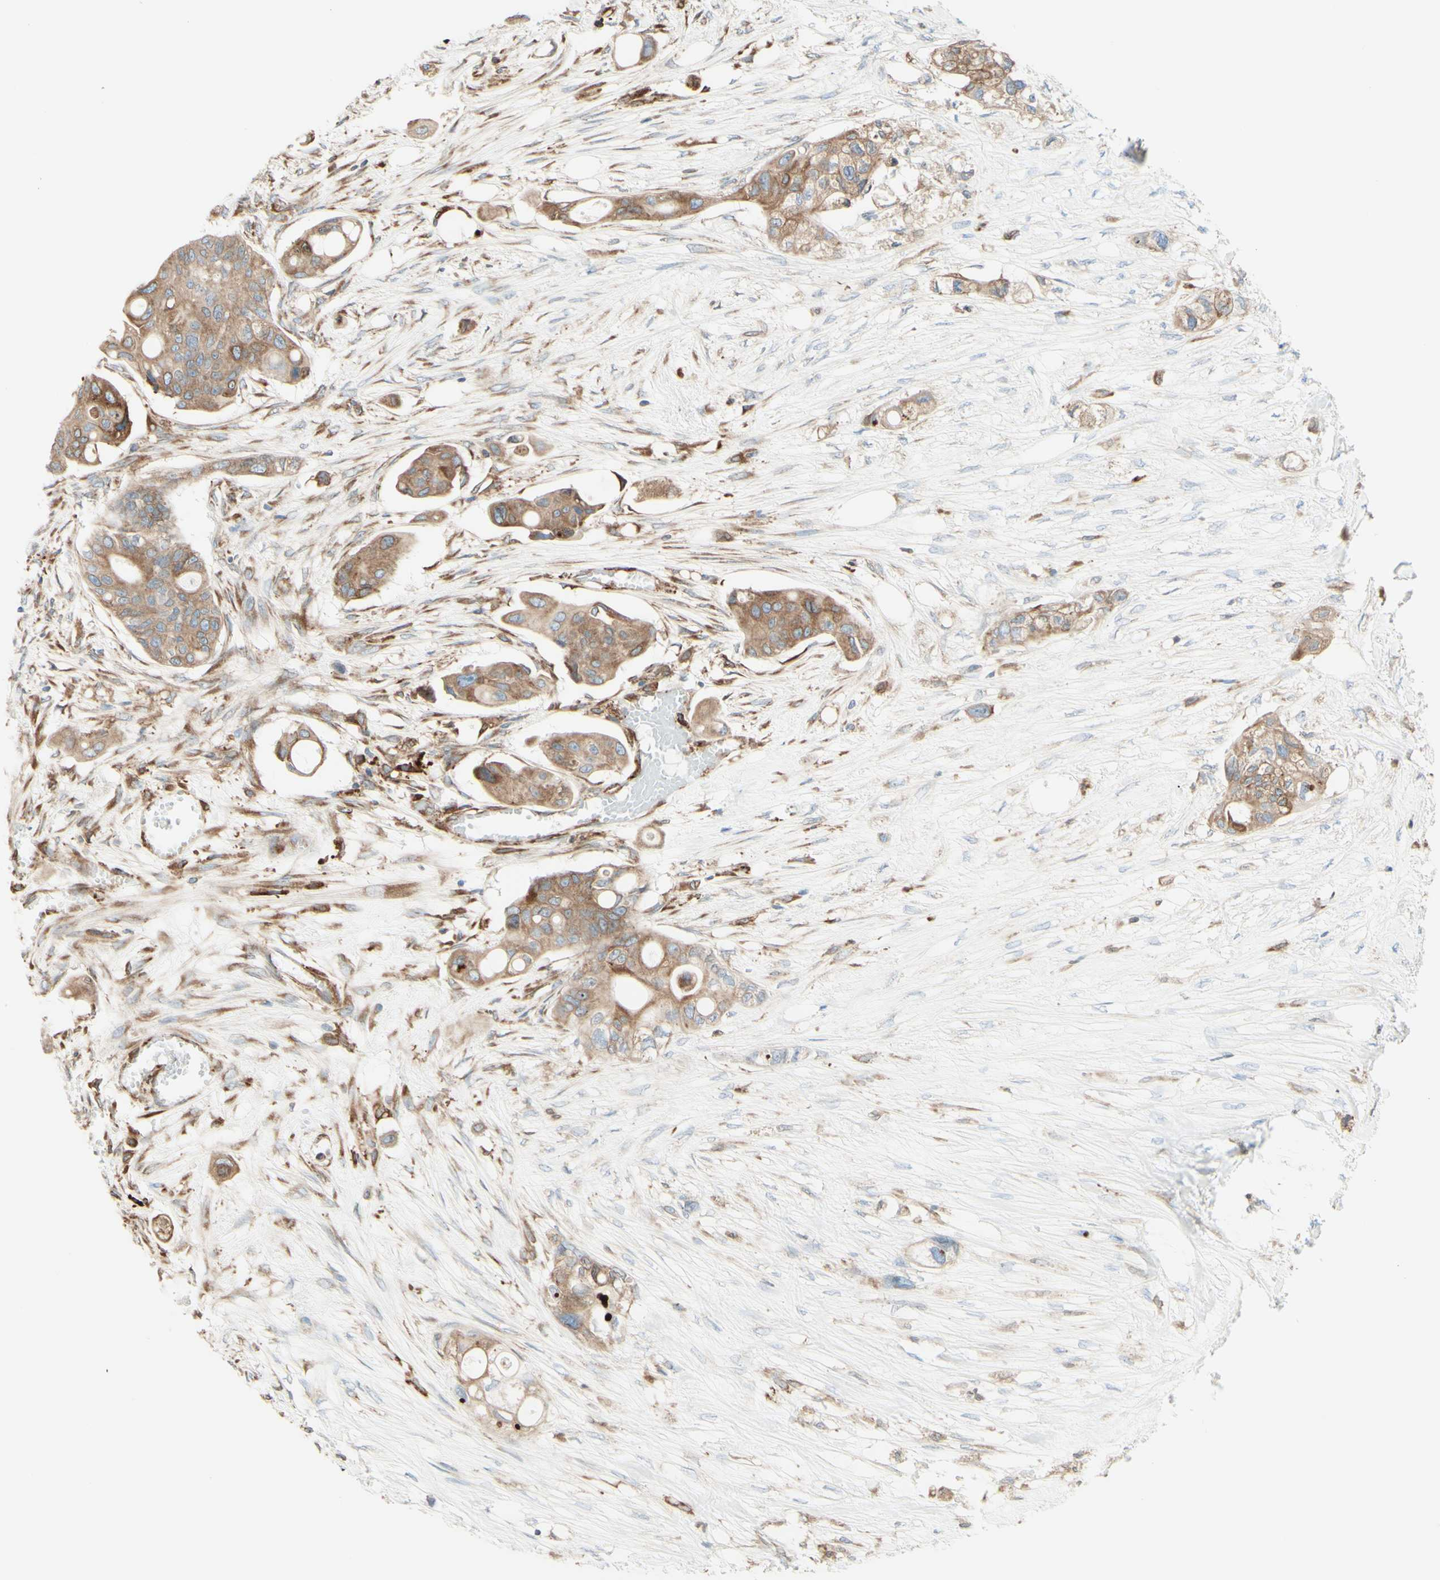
{"staining": {"intensity": "moderate", "quantity": ">75%", "location": "cytoplasmic/membranous"}, "tissue": "colorectal cancer", "cell_type": "Tumor cells", "image_type": "cancer", "snomed": [{"axis": "morphology", "description": "Adenocarcinoma, NOS"}, {"axis": "topography", "description": "Colon"}], "caption": "DAB immunohistochemical staining of human colorectal cancer shows moderate cytoplasmic/membranous protein positivity in approximately >75% of tumor cells. Nuclei are stained in blue.", "gene": "DNAJB11", "patient": {"sex": "female", "age": 57}}